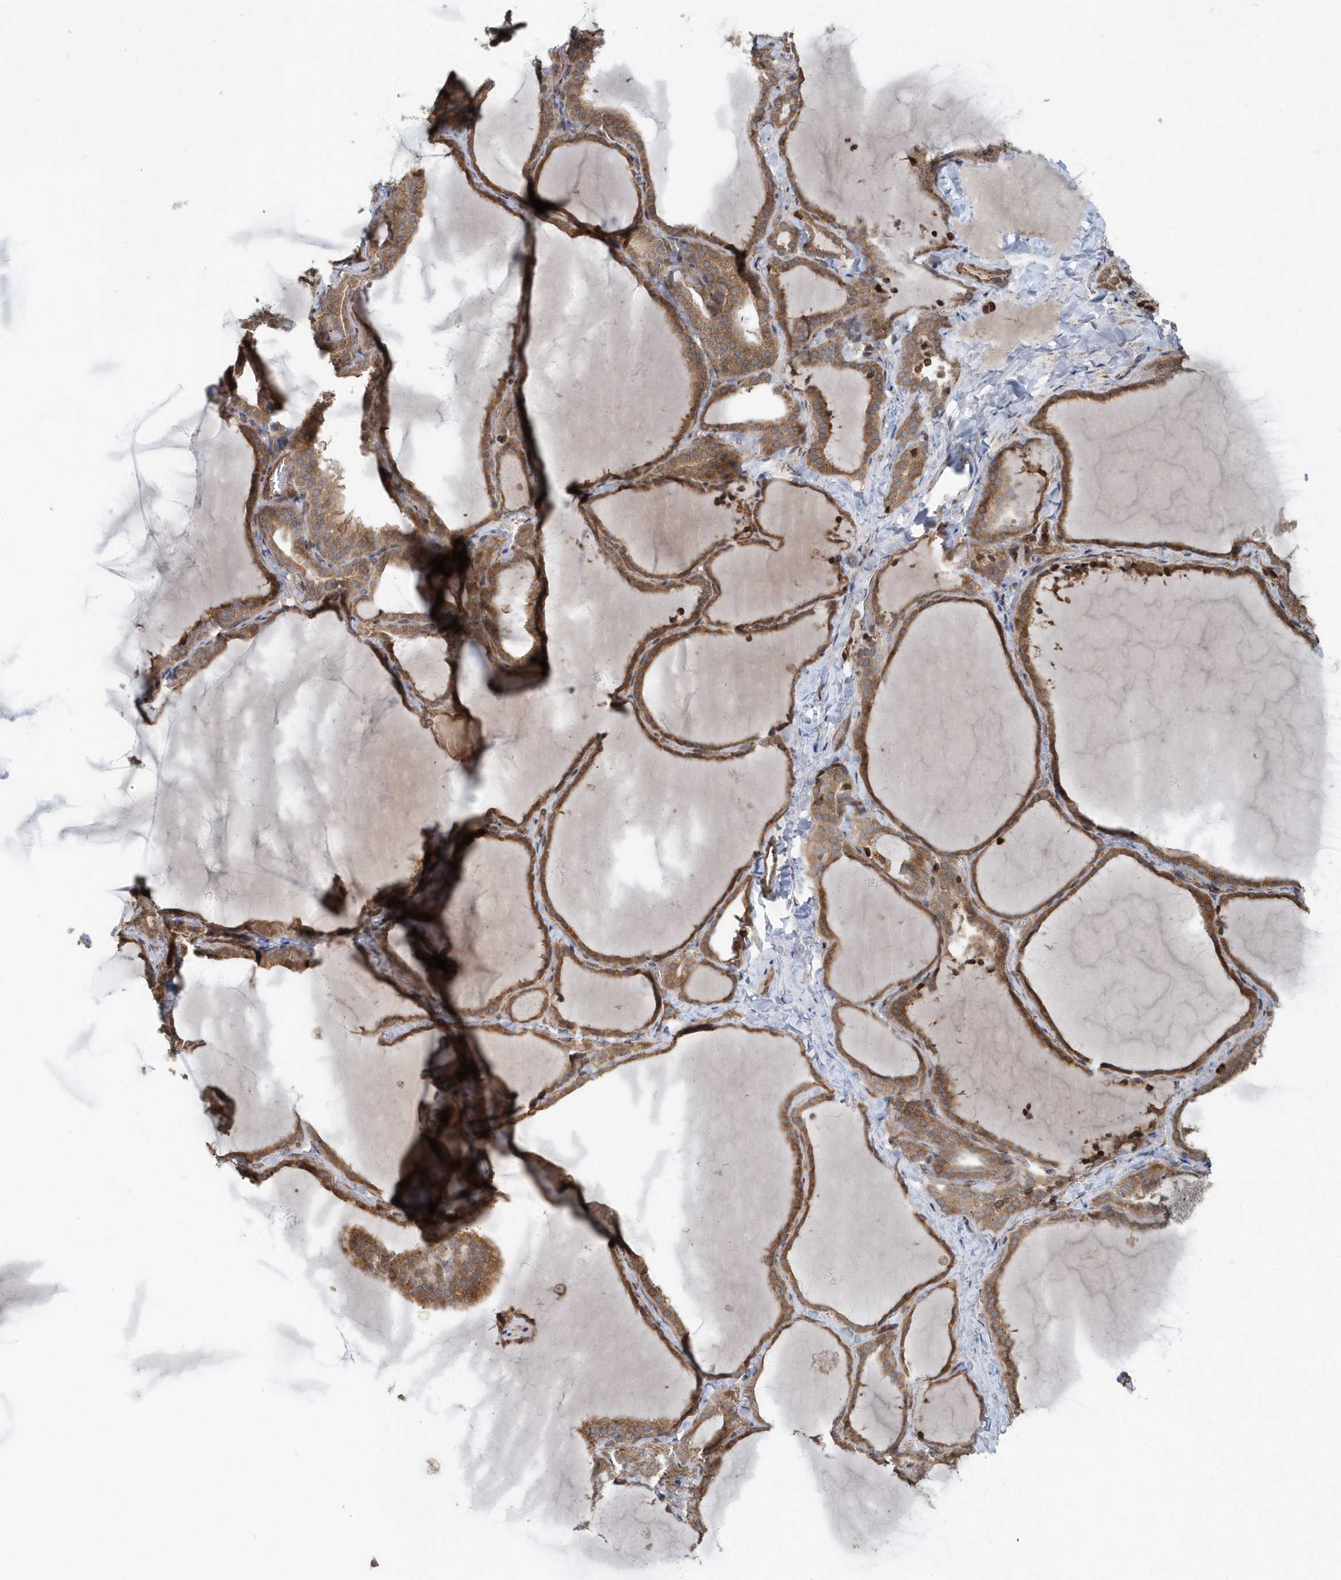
{"staining": {"intensity": "strong", "quantity": ">75%", "location": "cytoplasmic/membranous"}, "tissue": "thyroid gland", "cell_type": "Glandular cells", "image_type": "normal", "snomed": [{"axis": "morphology", "description": "Normal tissue, NOS"}, {"axis": "topography", "description": "Thyroid gland"}], "caption": "Glandular cells demonstrate high levels of strong cytoplasmic/membranous positivity in about >75% of cells in normal human thyroid gland. The protein of interest is stained brown, and the nuclei are stained in blue (DAB (3,3'-diaminobenzidine) IHC with brightfield microscopy, high magnification).", "gene": "MCC", "patient": {"sex": "female", "age": 22}}